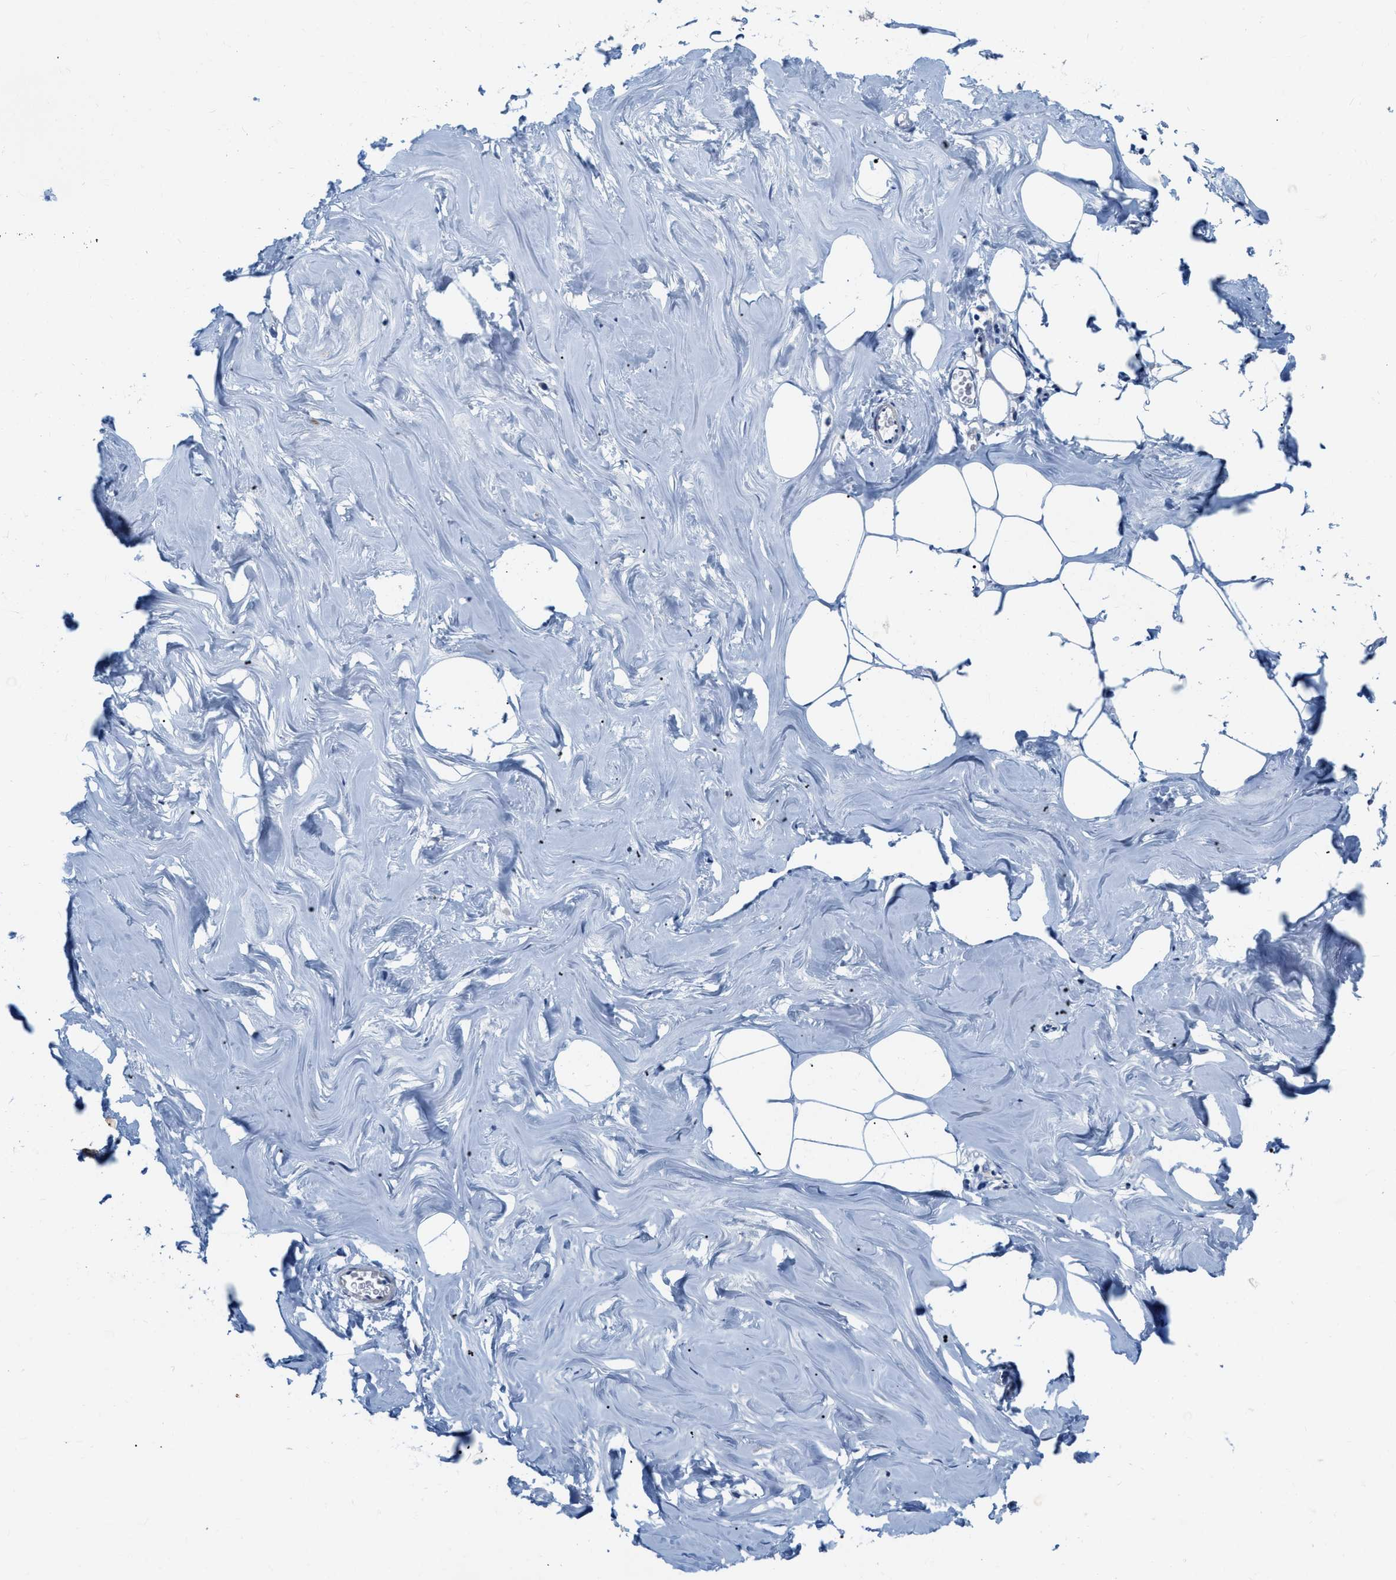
{"staining": {"intensity": "negative", "quantity": "none", "location": "none"}, "tissue": "adipose tissue", "cell_type": "Adipocytes", "image_type": "normal", "snomed": [{"axis": "morphology", "description": "Normal tissue, NOS"}, {"axis": "morphology", "description": "Fibrosis, NOS"}, {"axis": "topography", "description": "Breast"}, {"axis": "topography", "description": "Adipose tissue"}], "caption": "Protein analysis of normal adipose tissue demonstrates no significant expression in adipocytes.", "gene": "EIF2AK2", "patient": {"sex": "female", "age": 39}}